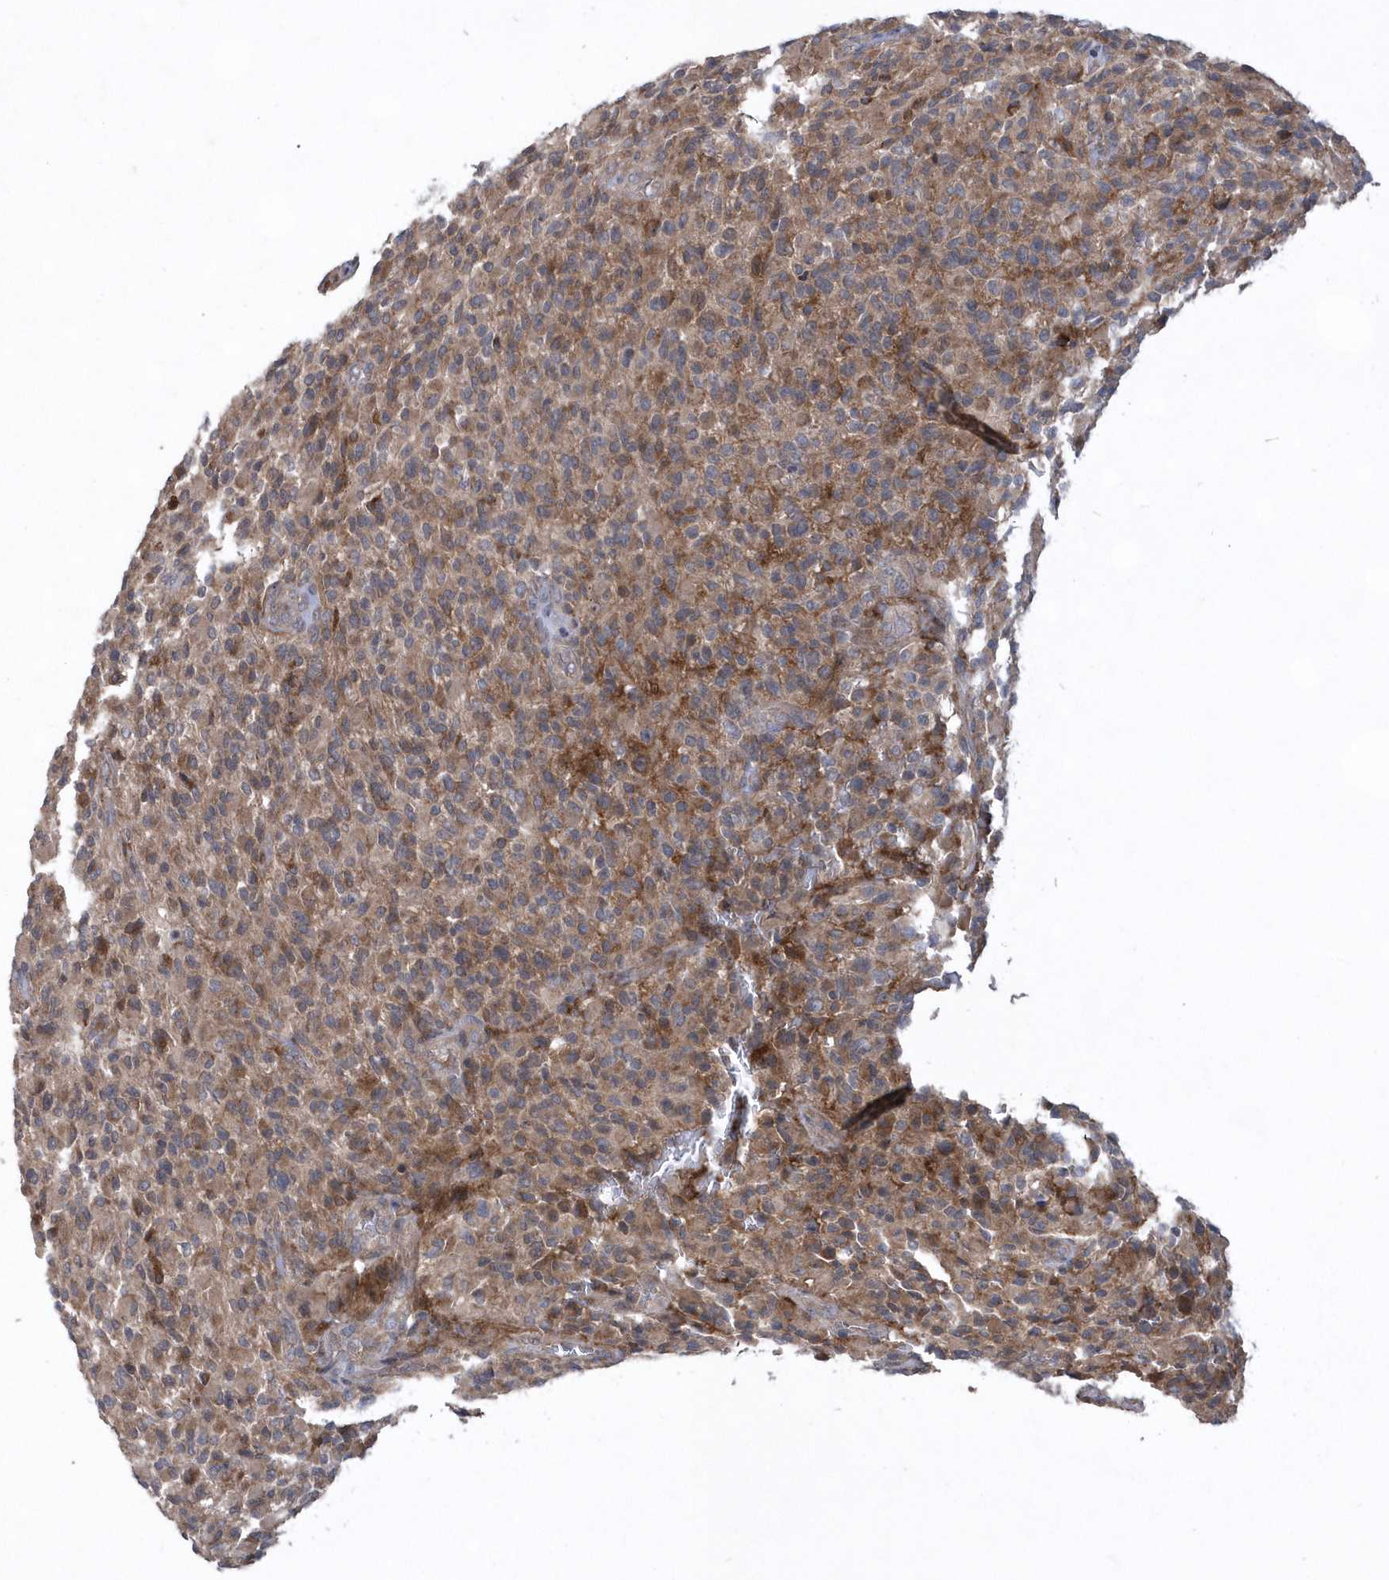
{"staining": {"intensity": "weak", "quantity": "25%-75%", "location": "cytoplasmic/membranous"}, "tissue": "glioma", "cell_type": "Tumor cells", "image_type": "cancer", "snomed": [{"axis": "morphology", "description": "Glioma, malignant, High grade"}, {"axis": "topography", "description": "Brain"}], "caption": "Immunohistochemical staining of human malignant high-grade glioma displays low levels of weak cytoplasmic/membranous protein positivity in about 25%-75% of tumor cells.", "gene": "HMGCS1", "patient": {"sex": "male", "age": 71}}